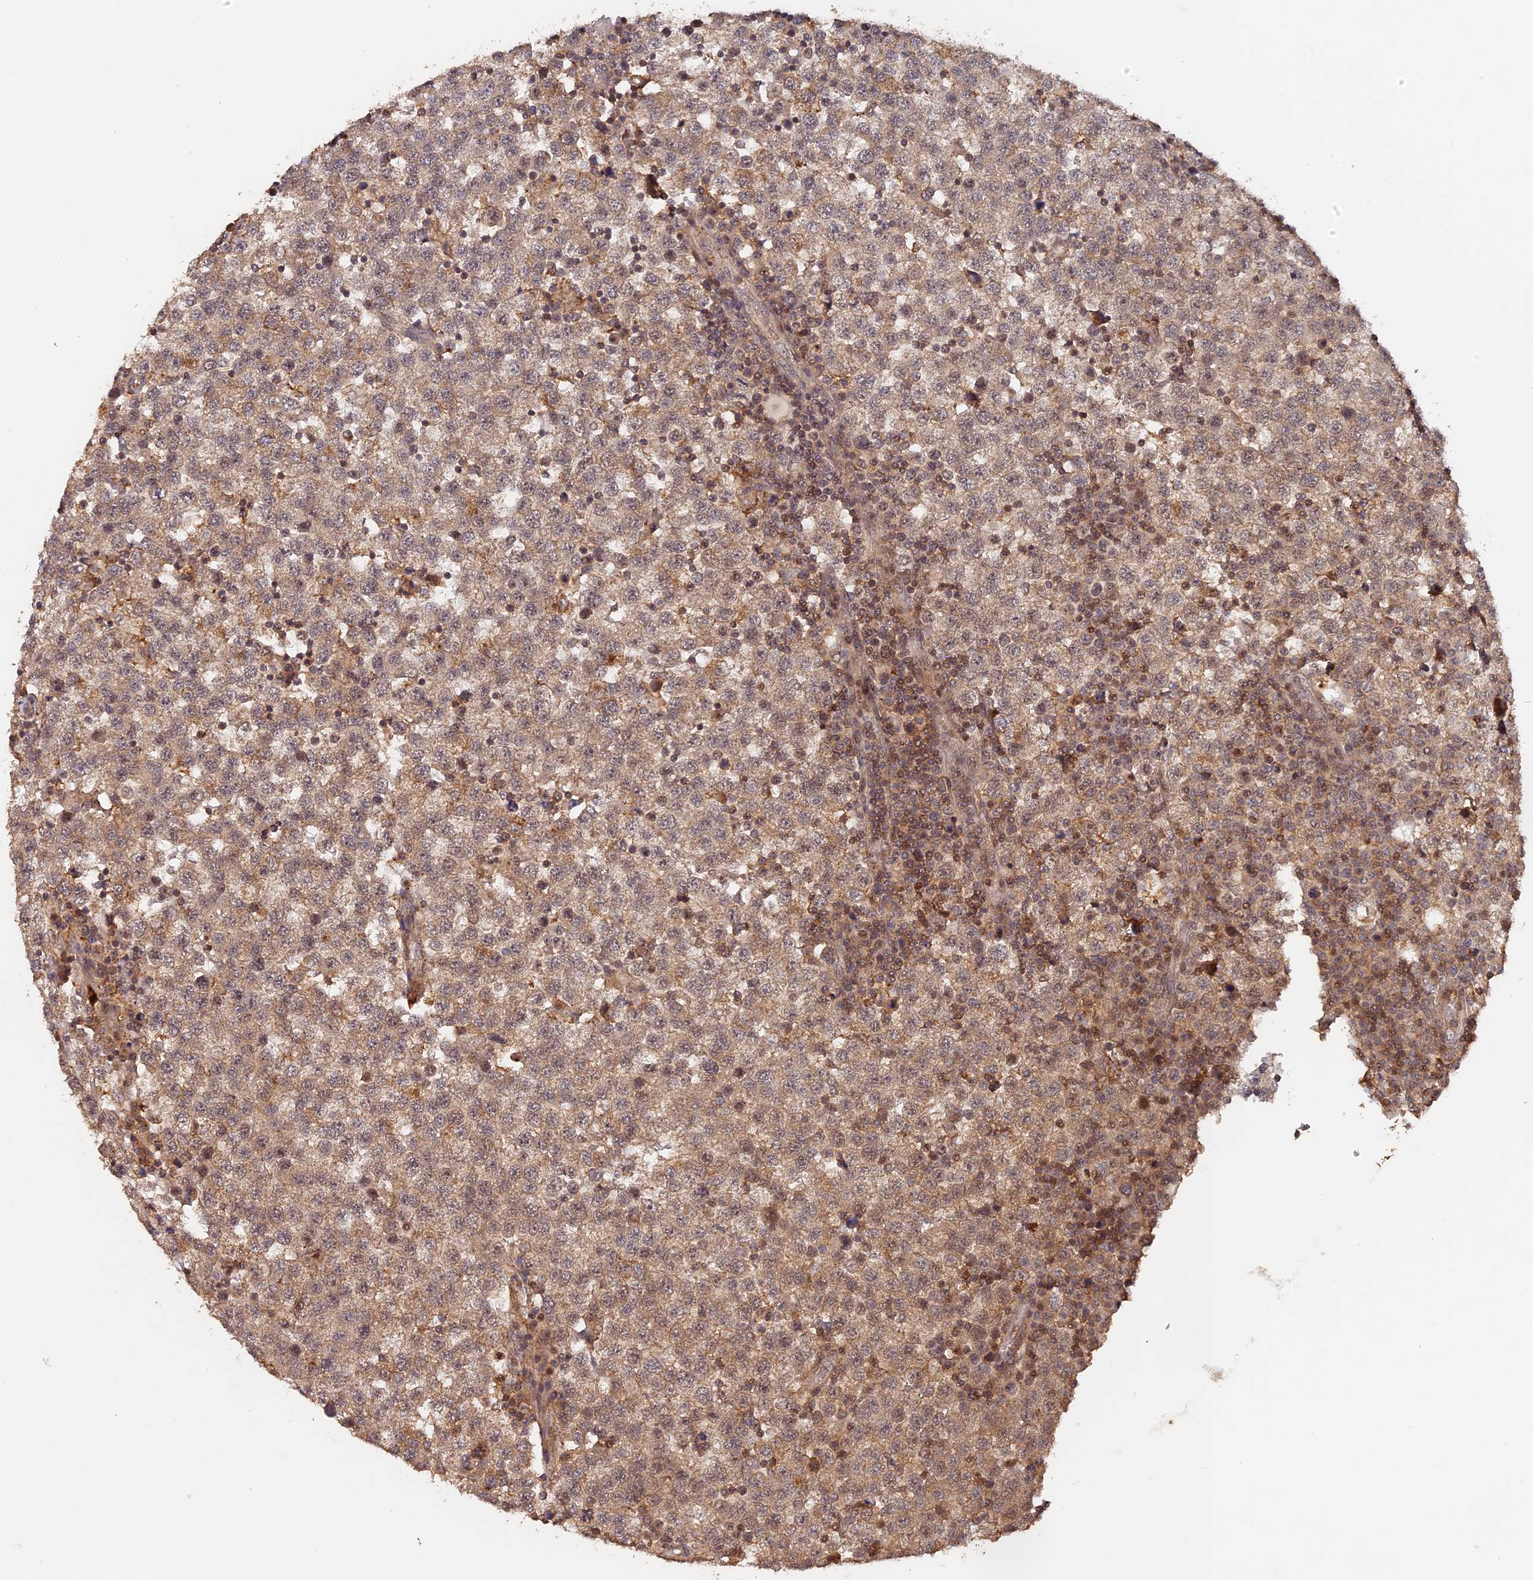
{"staining": {"intensity": "moderate", "quantity": "<25%", "location": "cytoplasmic/membranous,nuclear"}, "tissue": "testis cancer", "cell_type": "Tumor cells", "image_type": "cancer", "snomed": [{"axis": "morphology", "description": "Seminoma, NOS"}, {"axis": "topography", "description": "Testis"}], "caption": "A histopathology image of human testis seminoma stained for a protein reveals moderate cytoplasmic/membranous and nuclear brown staining in tumor cells.", "gene": "MYBL2", "patient": {"sex": "male", "age": 34}}